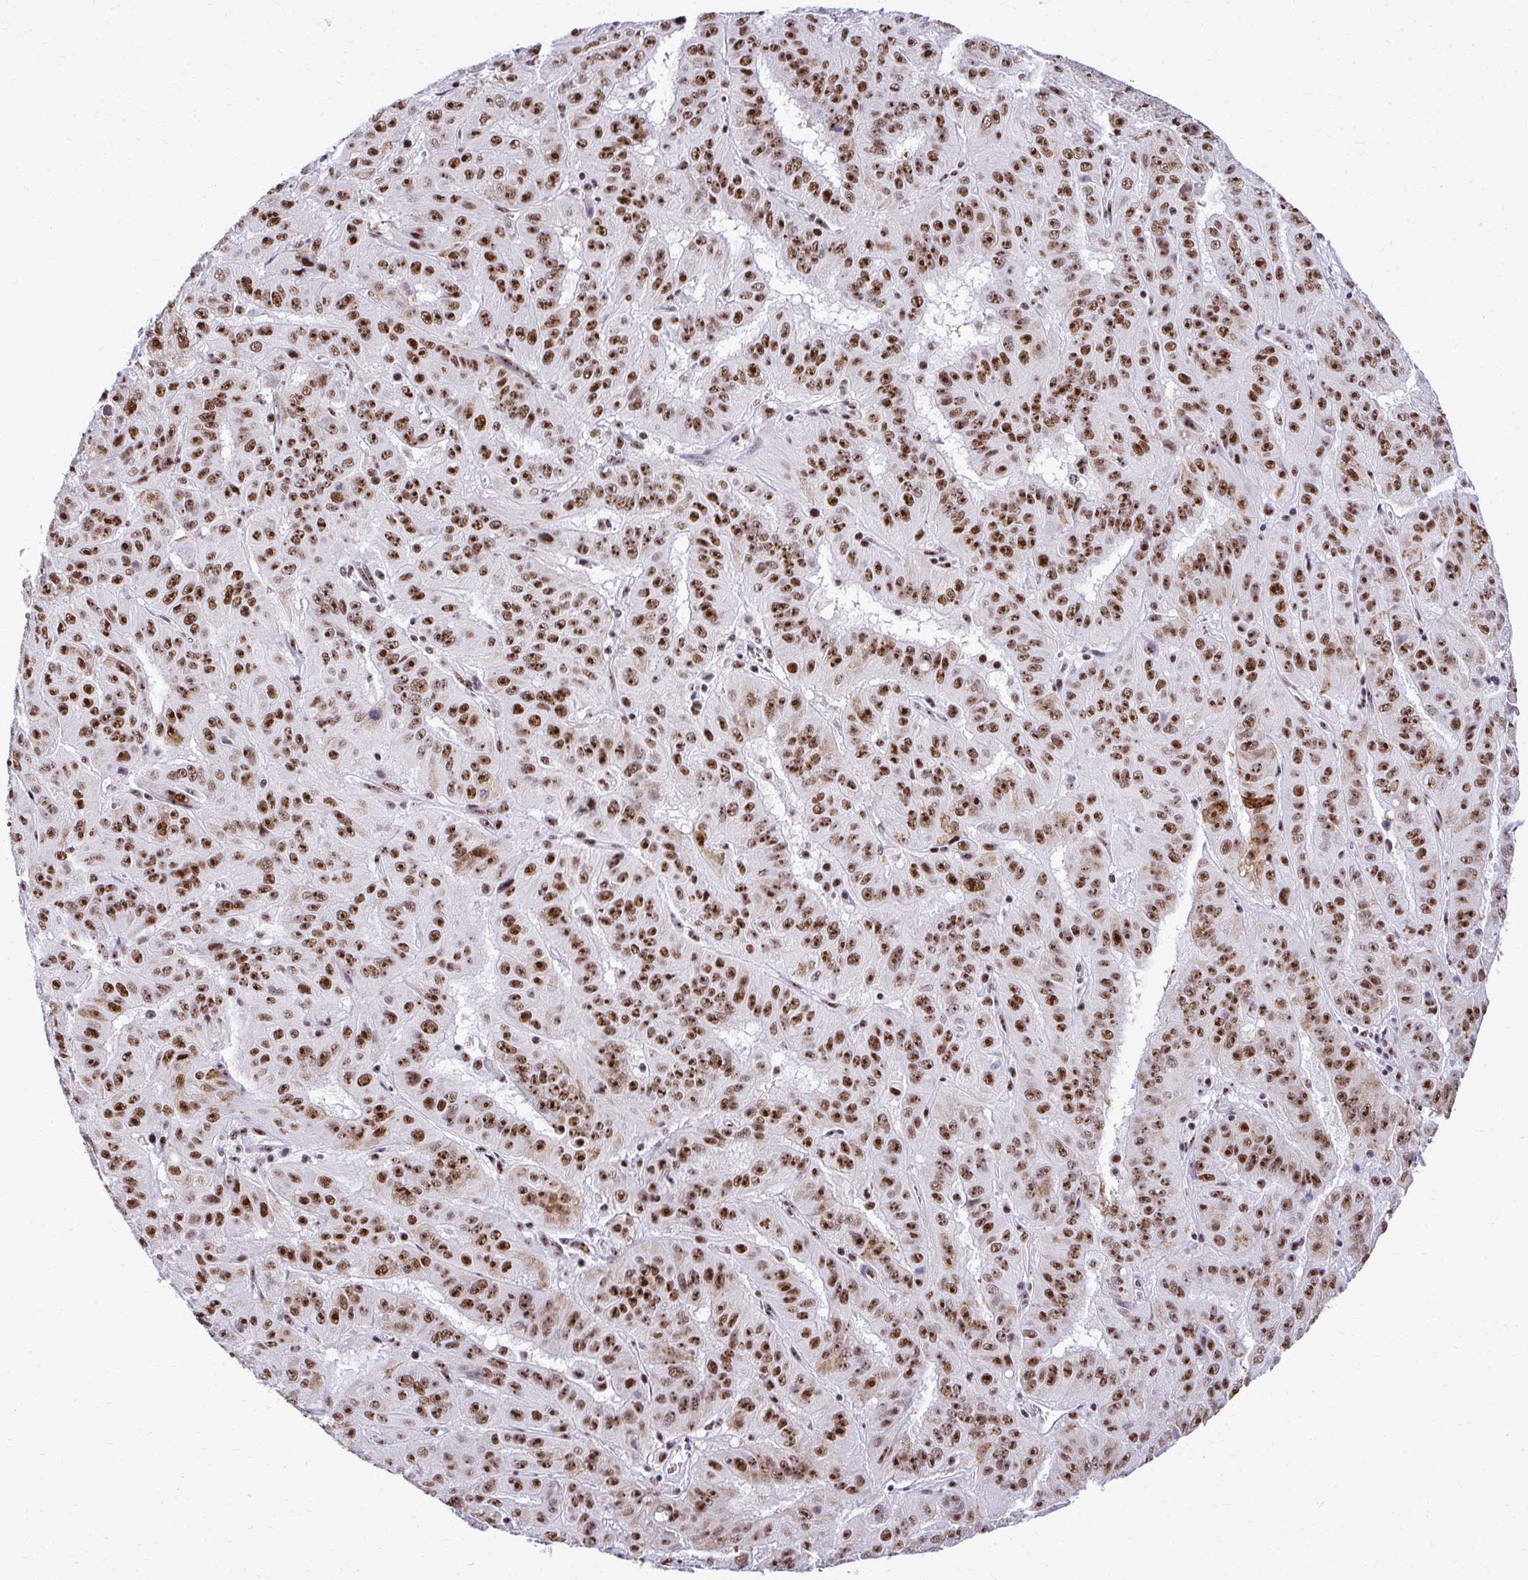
{"staining": {"intensity": "strong", "quantity": ">75%", "location": "nuclear"}, "tissue": "pancreatic cancer", "cell_type": "Tumor cells", "image_type": "cancer", "snomed": [{"axis": "morphology", "description": "Adenocarcinoma, NOS"}, {"axis": "topography", "description": "Pancreas"}], "caption": "High-magnification brightfield microscopy of pancreatic cancer stained with DAB (3,3'-diaminobenzidine) (brown) and counterstained with hematoxylin (blue). tumor cells exhibit strong nuclear staining is identified in about>75% of cells. Using DAB (brown) and hematoxylin (blue) stains, captured at high magnification using brightfield microscopy.", "gene": "PELP1", "patient": {"sex": "male", "age": 63}}